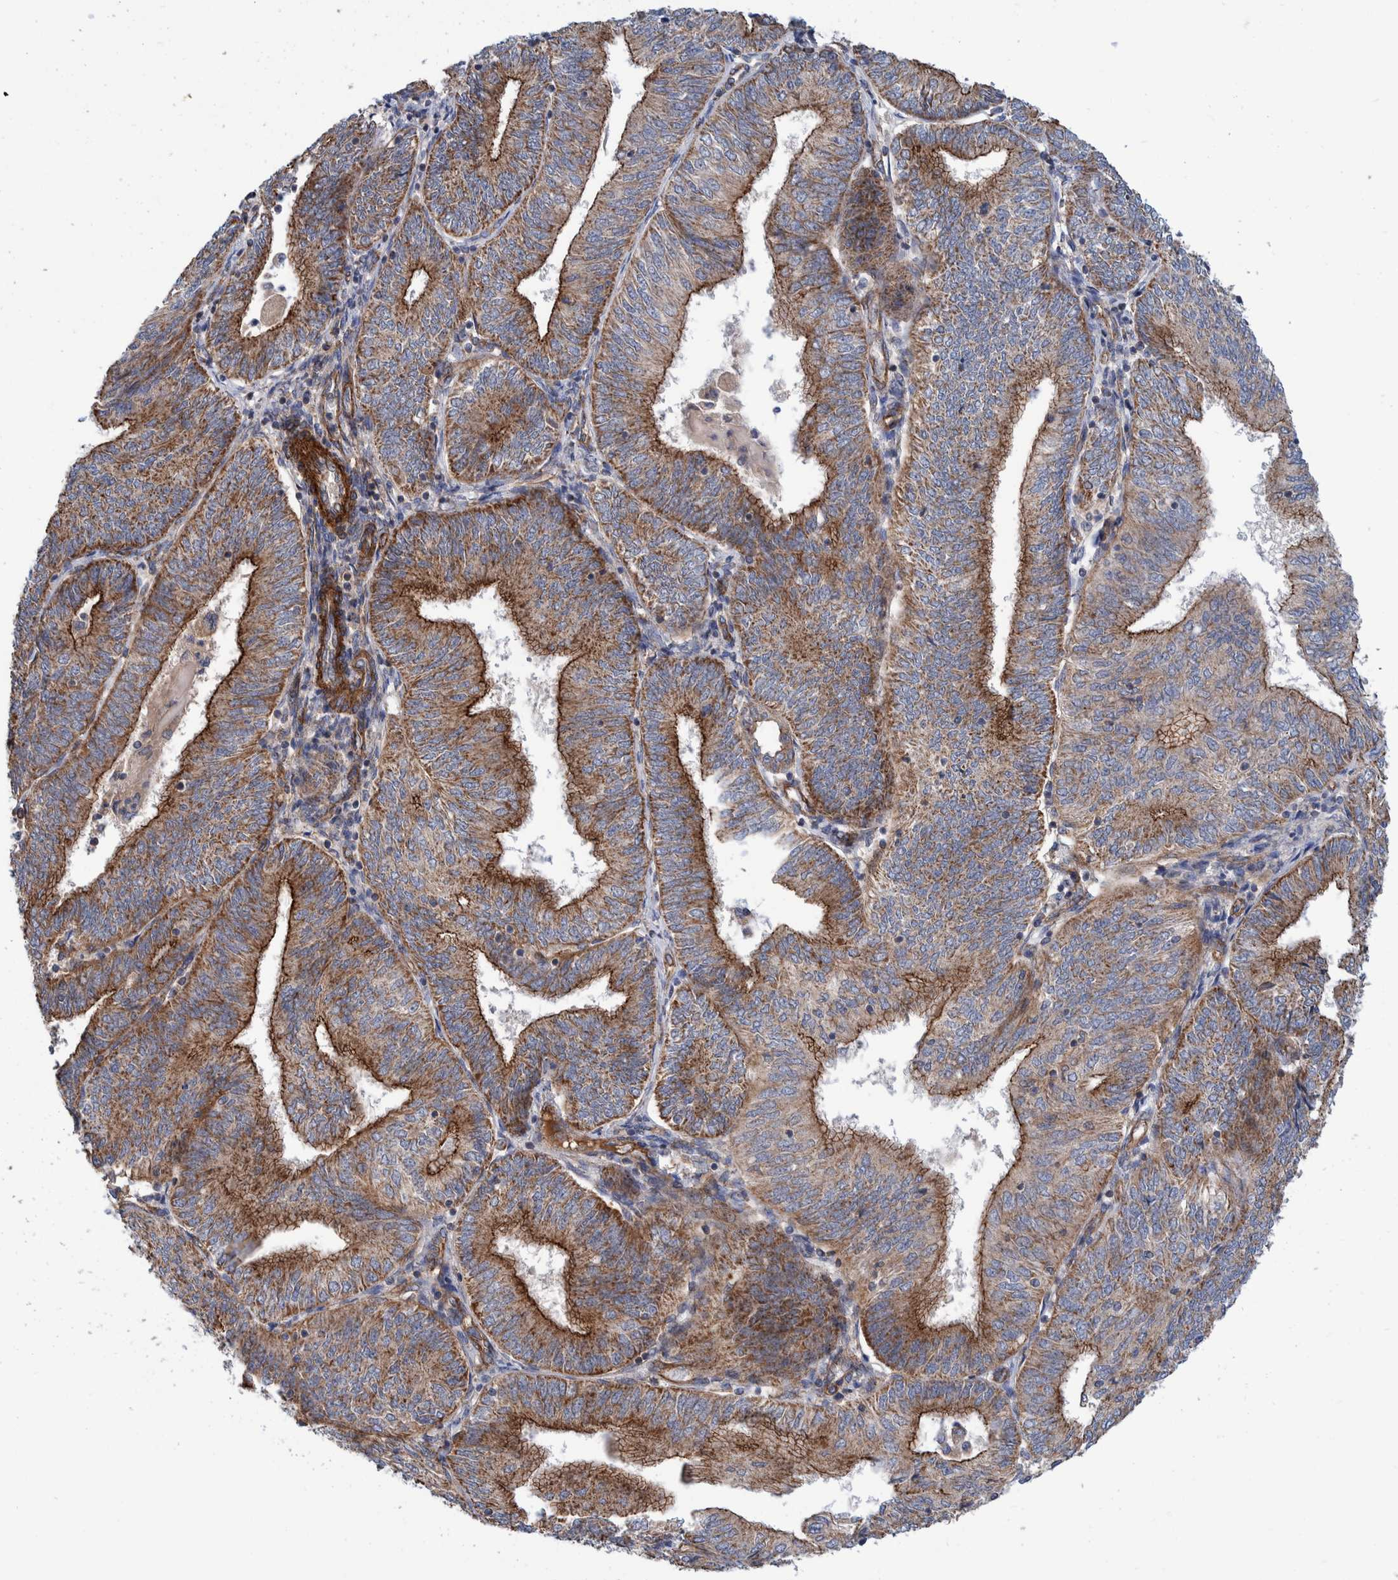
{"staining": {"intensity": "moderate", "quantity": ">75%", "location": "cytoplasmic/membranous"}, "tissue": "endometrial cancer", "cell_type": "Tumor cells", "image_type": "cancer", "snomed": [{"axis": "morphology", "description": "Adenocarcinoma, NOS"}, {"axis": "topography", "description": "Endometrium"}], "caption": "Tumor cells show moderate cytoplasmic/membranous expression in approximately >75% of cells in endometrial cancer.", "gene": "SLC25A10", "patient": {"sex": "female", "age": 58}}